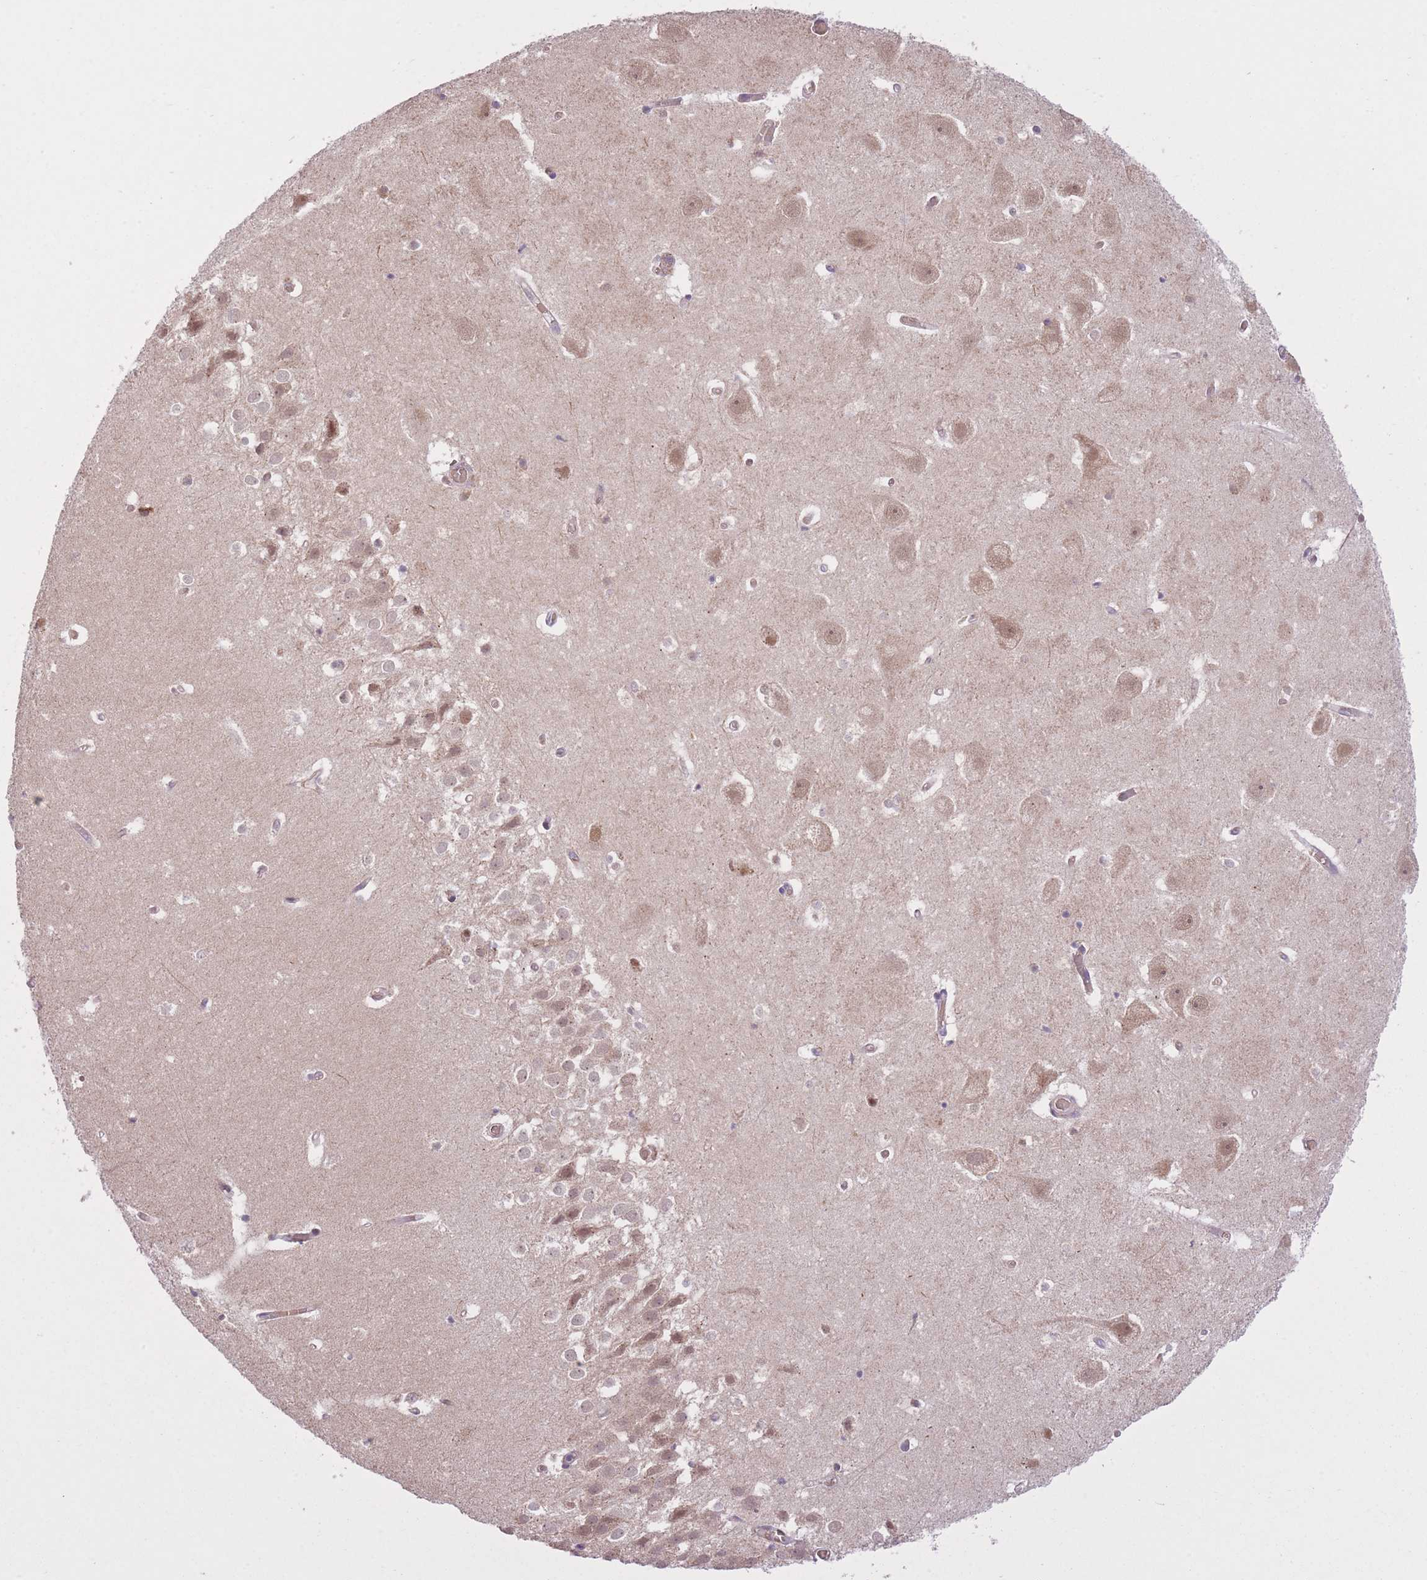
{"staining": {"intensity": "negative", "quantity": "none", "location": "none"}, "tissue": "hippocampus", "cell_type": "Glial cells", "image_type": "normal", "snomed": [{"axis": "morphology", "description": "Normal tissue, NOS"}, {"axis": "topography", "description": "Hippocampus"}], "caption": "This is an immunohistochemistry (IHC) image of unremarkable hippocampus. There is no staining in glial cells.", "gene": "POLR3F", "patient": {"sex": "female", "age": 52}}